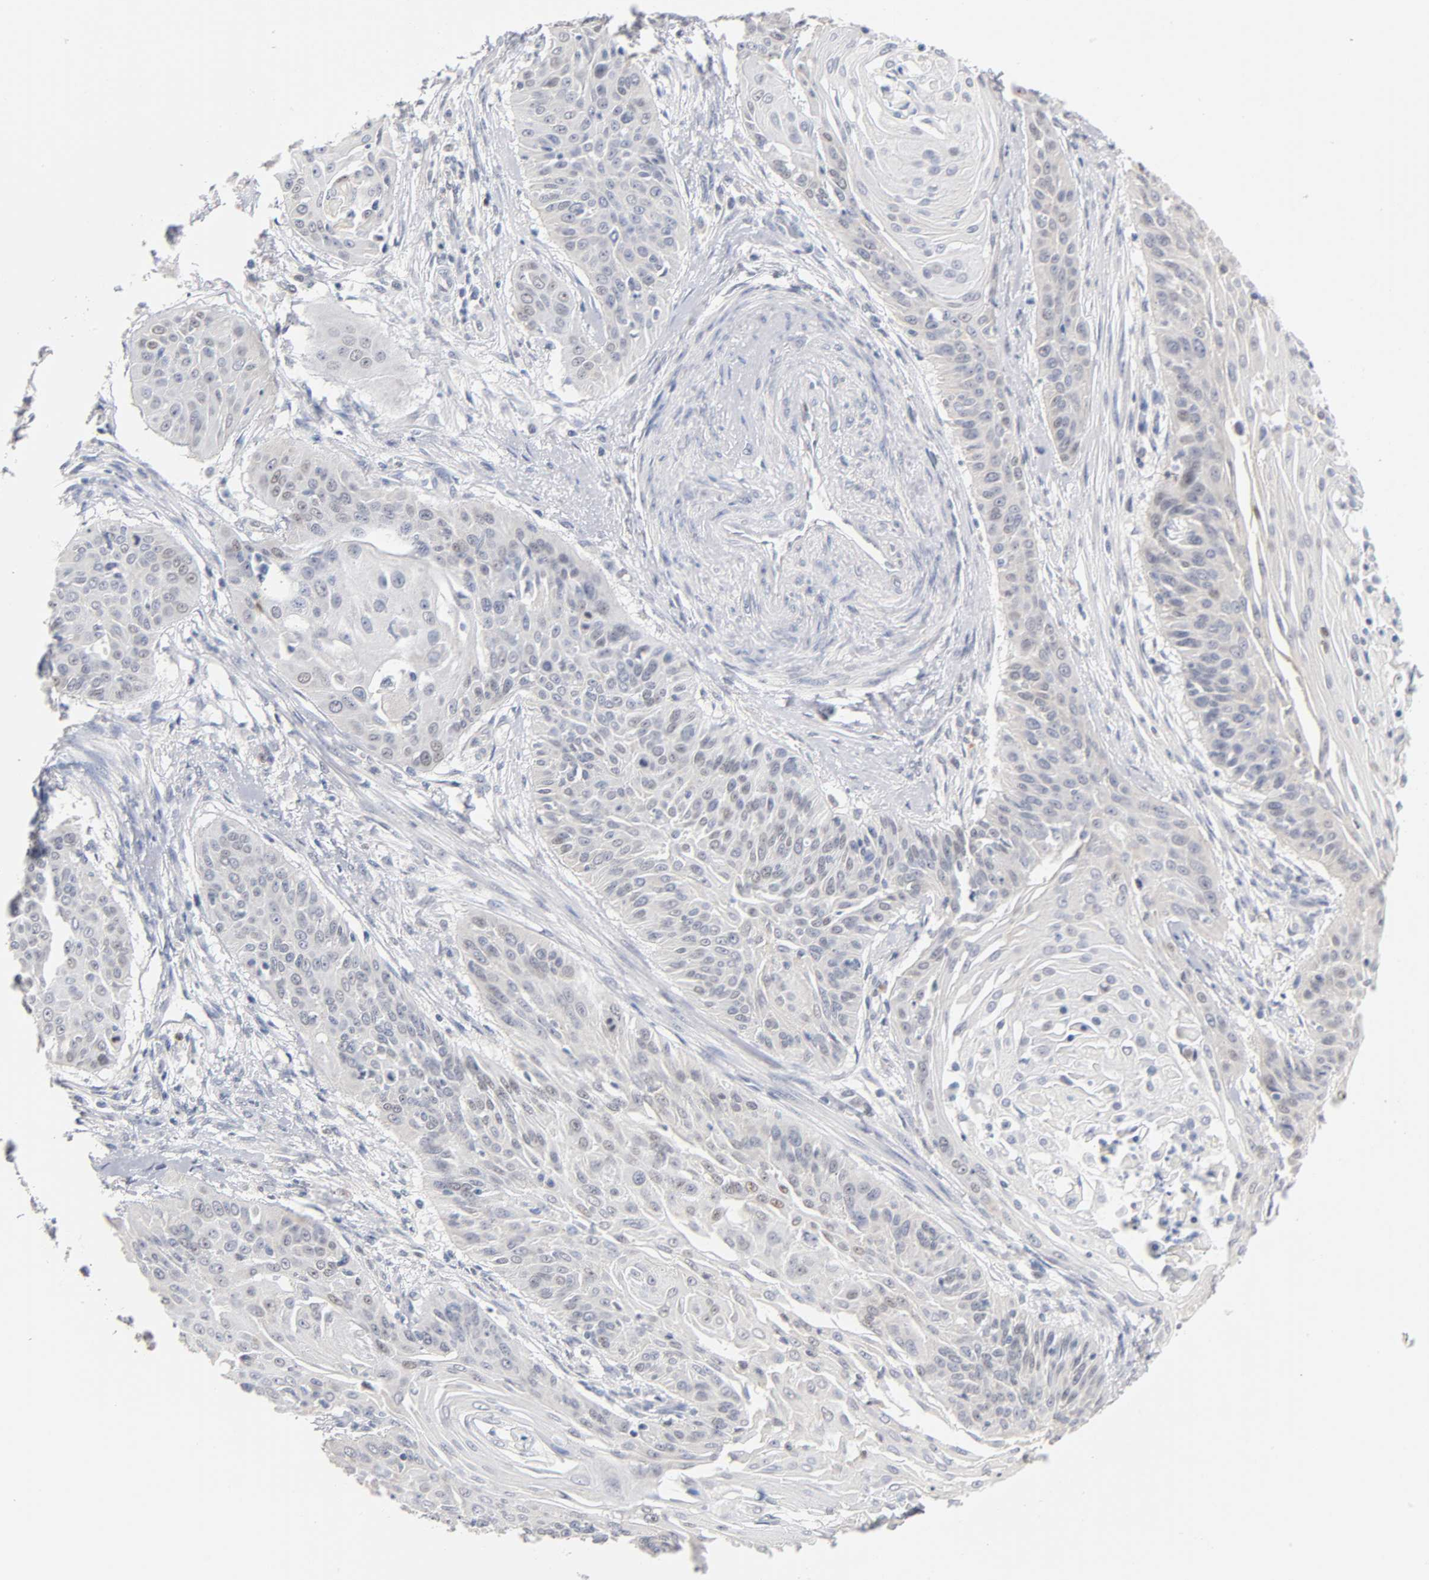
{"staining": {"intensity": "negative", "quantity": "none", "location": "none"}, "tissue": "cervical cancer", "cell_type": "Tumor cells", "image_type": "cancer", "snomed": [{"axis": "morphology", "description": "Squamous cell carcinoma, NOS"}, {"axis": "topography", "description": "Cervix"}], "caption": "A histopathology image of cervical cancer (squamous cell carcinoma) stained for a protein demonstrates no brown staining in tumor cells. (DAB (3,3'-diaminobenzidine) immunohistochemistry (IHC) visualized using brightfield microscopy, high magnification).", "gene": "NFATC1", "patient": {"sex": "female", "age": 33}}